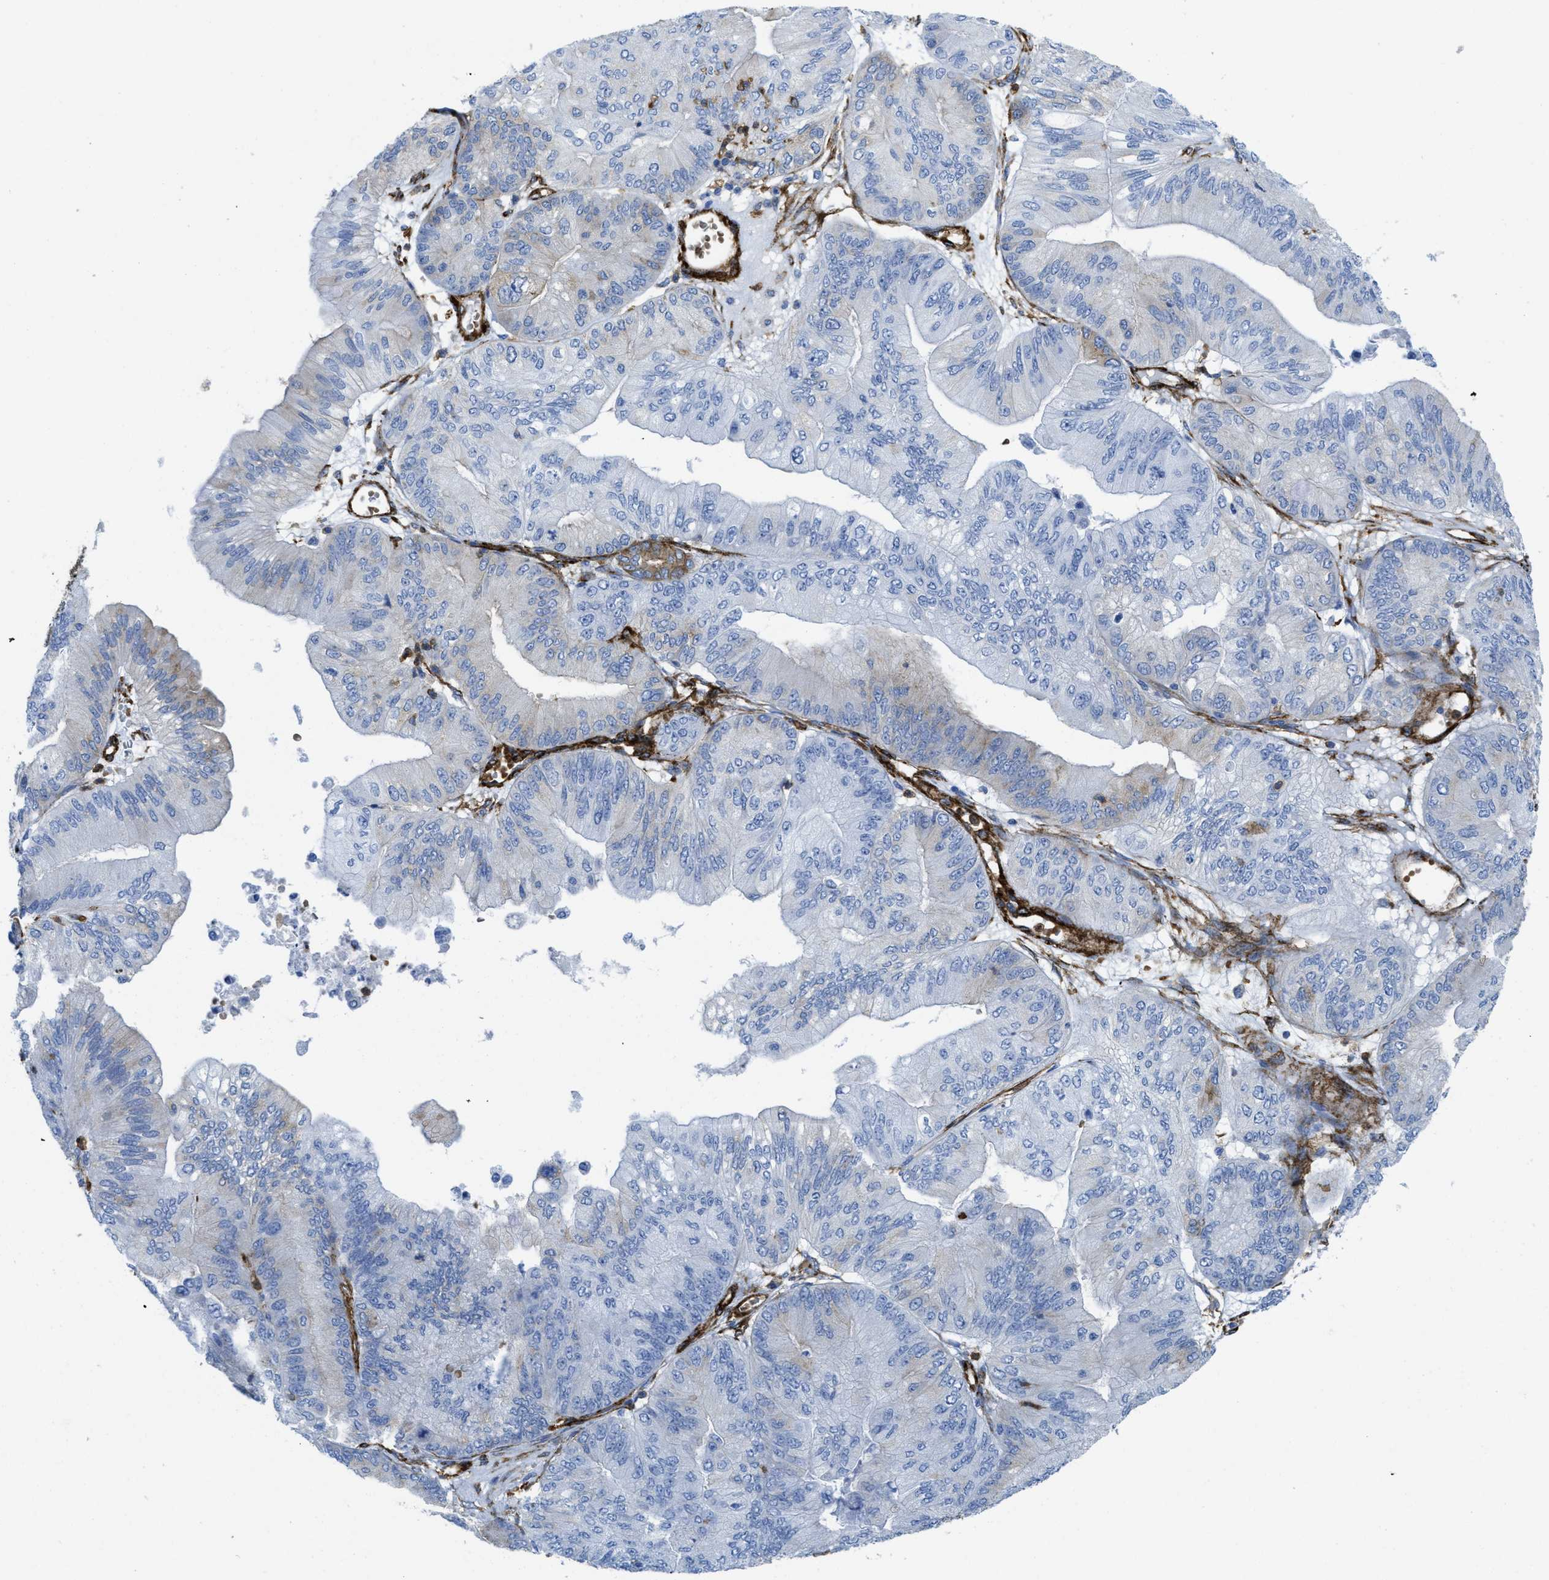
{"staining": {"intensity": "weak", "quantity": "<25%", "location": "cytoplasmic/membranous"}, "tissue": "ovarian cancer", "cell_type": "Tumor cells", "image_type": "cancer", "snomed": [{"axis": "morphology", "description": "Cystadenocarcinoma, mucinous, NOS"}, {"axis": "topography", "description": "Ovary"}], "caption": "Tumor cells show no significant staining in ovarian cancer (mucinous cystadenocarcinoma).", "gene": "HIP1", "patient": {"sex": "female", "age": 61}}